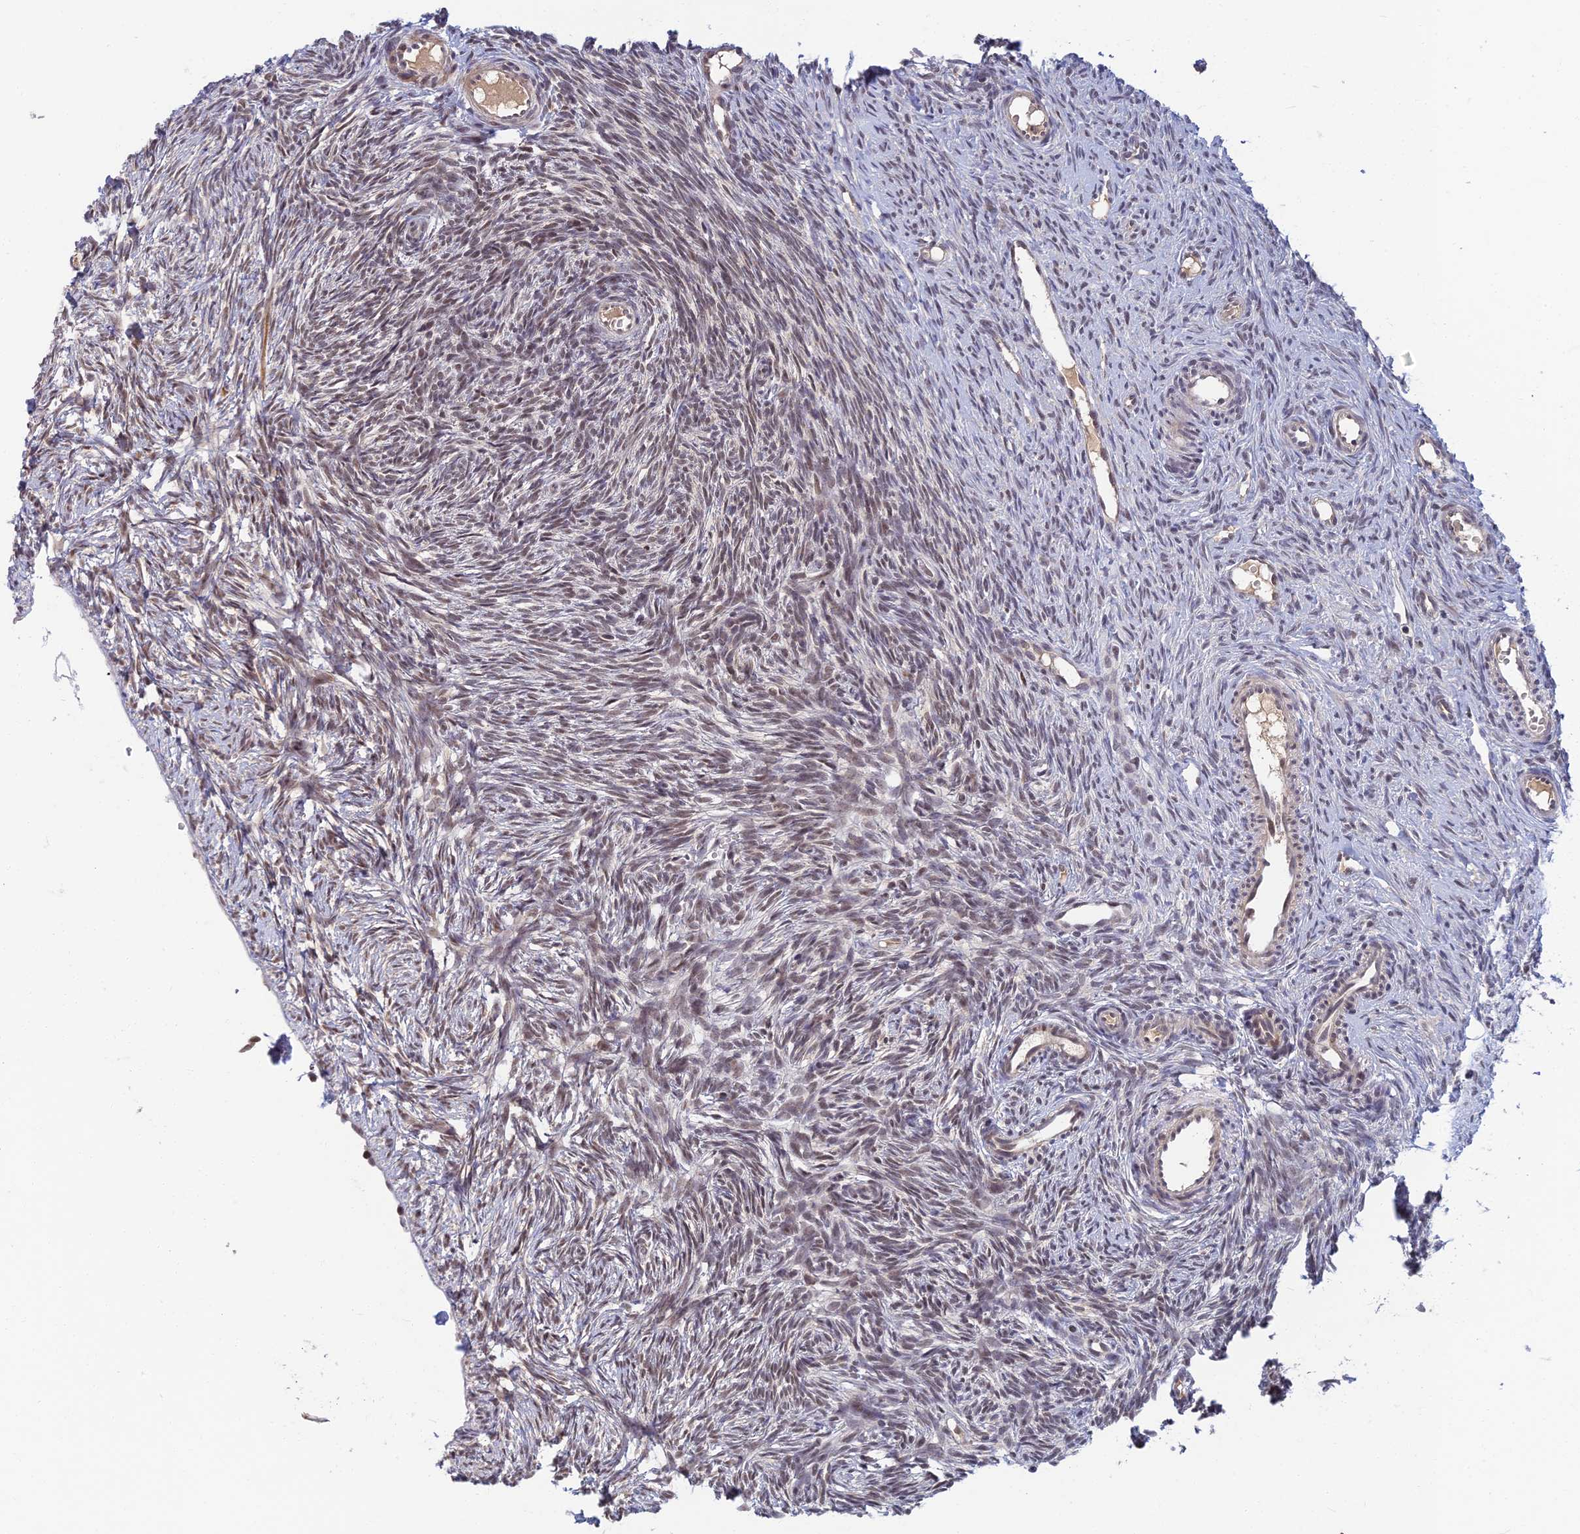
{"staining": {"intensity": "weak", "quantity": ">75%", "location": "nuclear"}, "tissue": "ovary", "cell_type": "Ovarian stroma cells", "image_type": "normal", "snomed": [{"axis": "morphology", "description": "Normal tissue, NOS"}, {"axis": "topography", "description": "Ovary"}], "caption": "Ovarian stroma cells display low levels of weak nuclear staining in about >75% of cells in unremarkable human ovary. (DAB (3,3'-diaminobenzidine) IHC with brightfield microscopy, high magnification).", "gene": "TCEA2", "patient": {"sex": "female", "age": 51}}